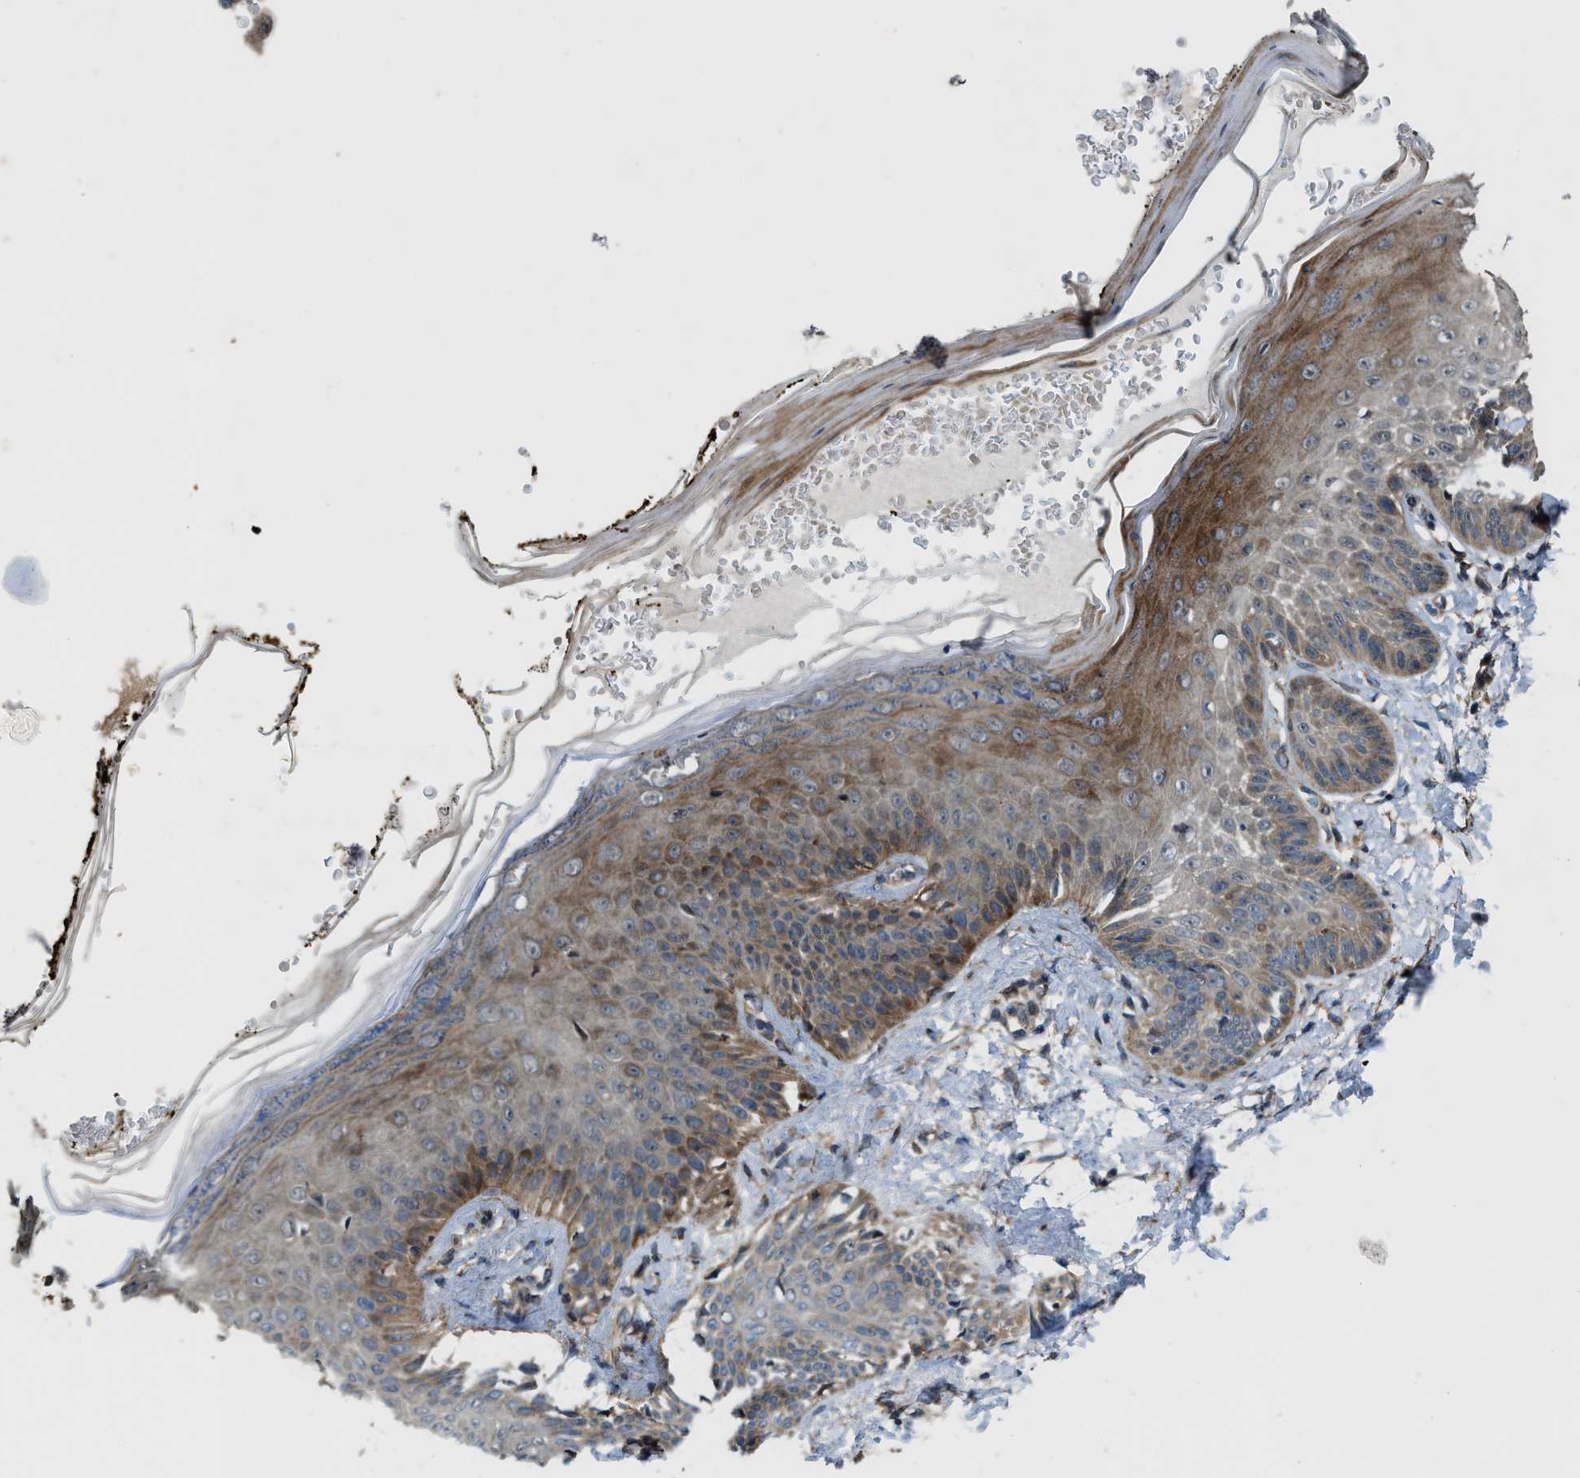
{"staining": {"intensity": "weak", "quantity": "25%-75%", "location": "cytoplasmic/membranous"}, "tissue": "skin", "cell_type": "Fibroblasts", "image_type": "normal", "snomed": [{"axis": "morphology", "description": "Normal tissue, NOS"}, {"axis": "topography", "description": "Skin"}, {"axis": "topography", "description": "Peripheral nerve tissue"}], "caption": "DAB (3,3'-diaminobenzidine) immunohistochemical staining of benign skin demonstrates weak cytoplasmic/membranous protein expression in approximately 25%-75% of fibroblasts. The staining was performed using DAB to visualize the protein expression in brown, while the nuclei were stained in blue with hematoxylin (Magnification: 20x).", "gene": "LRRC72", "patient": {"sex": "male", "age": 24}}